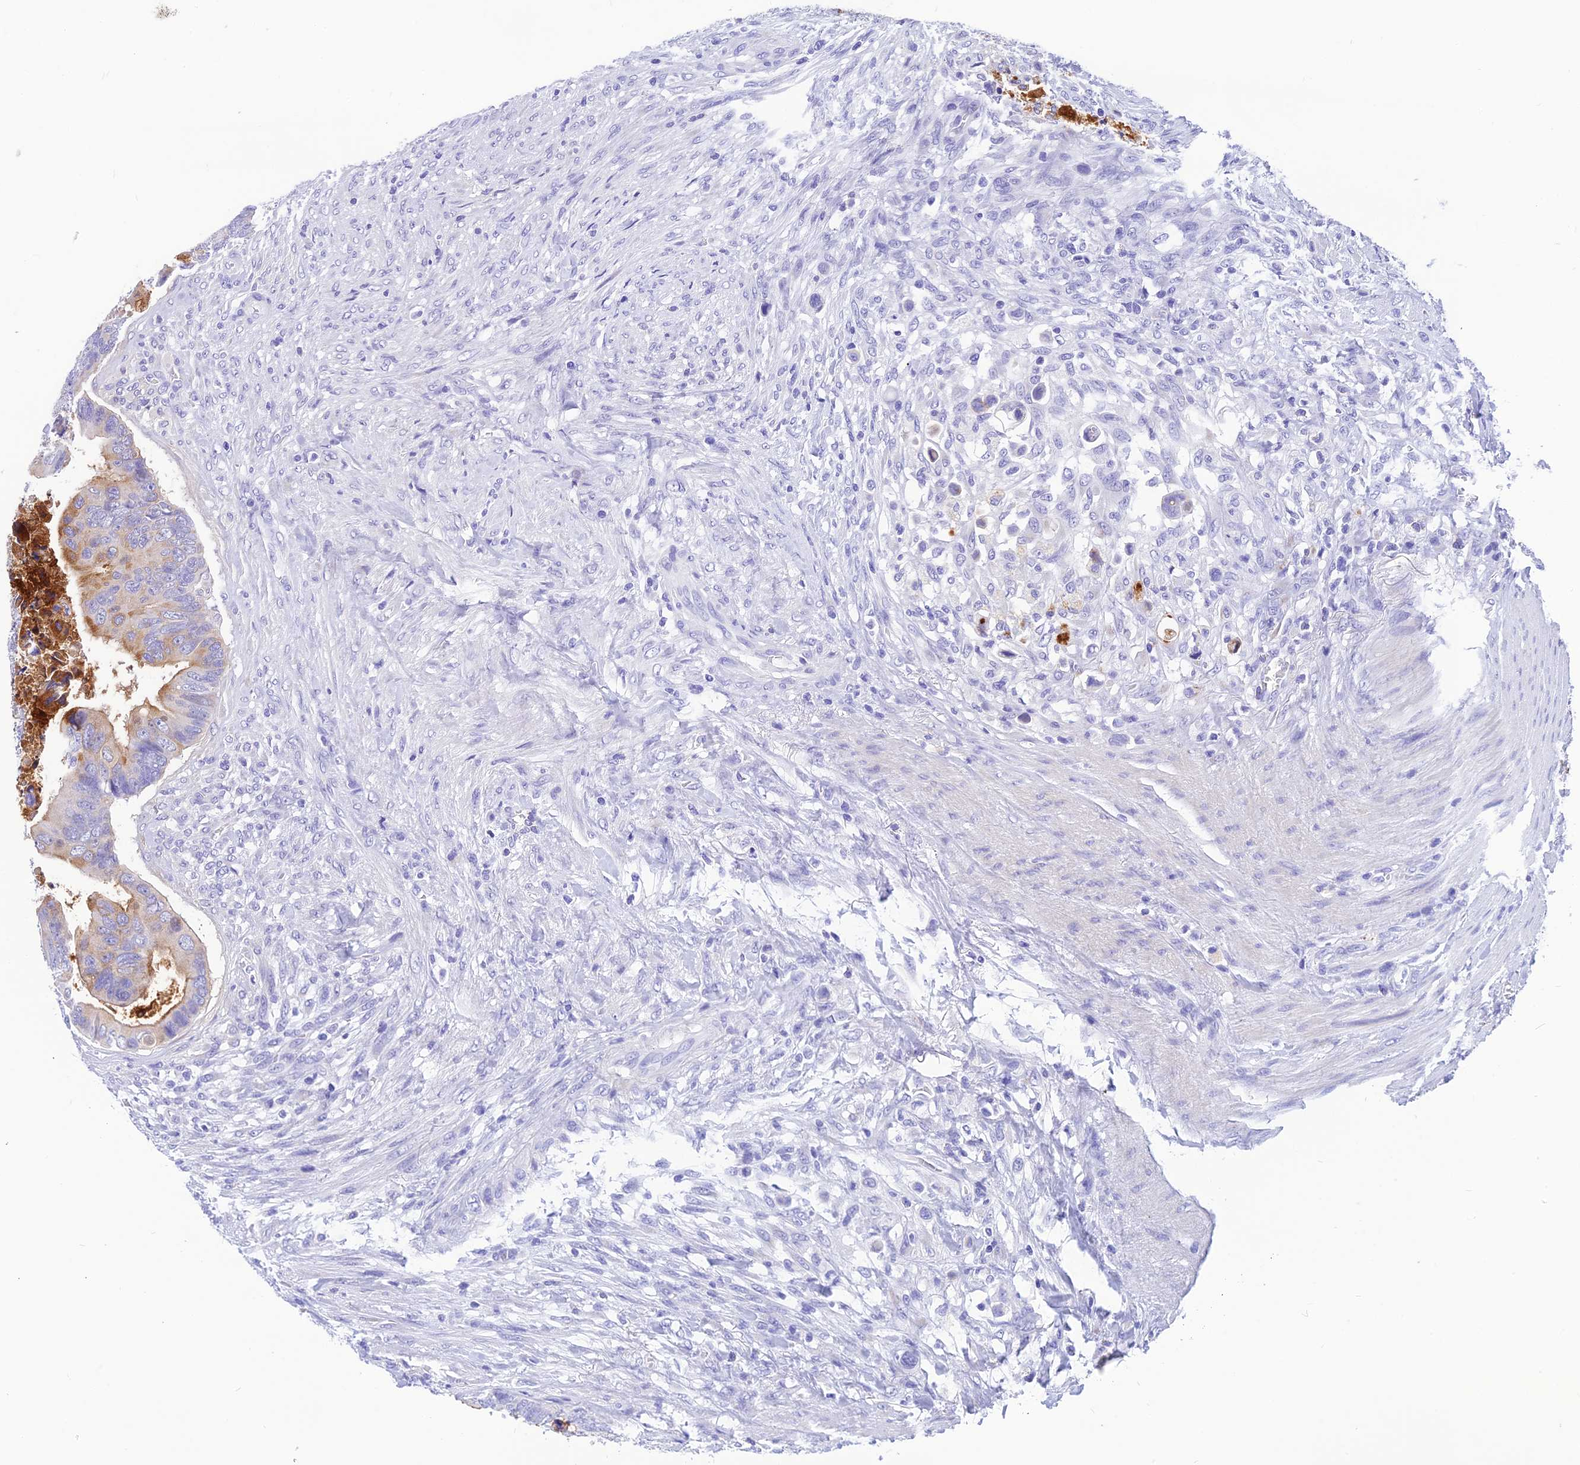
{"staining": {"intensity": "moderate", "quantity": "<25%", "location": "cytoplasmic/membranous"}, "tissue": "colorectal cancer", "cell_type": "Tumor cells", "image_type": "cancer", "snomed": [{"axis": "morphology", "description": "Adenocarcinoma, NOS"}, {"axis": "topography", "description": "Rectum"}], "caption": "Tumor cells show moderate cytoplasmic/membranous positivity in approximately <25% of cells in colorectal cancer.", "gene": "KDELR3", "patient": {"sex": "female", "age": 78}}